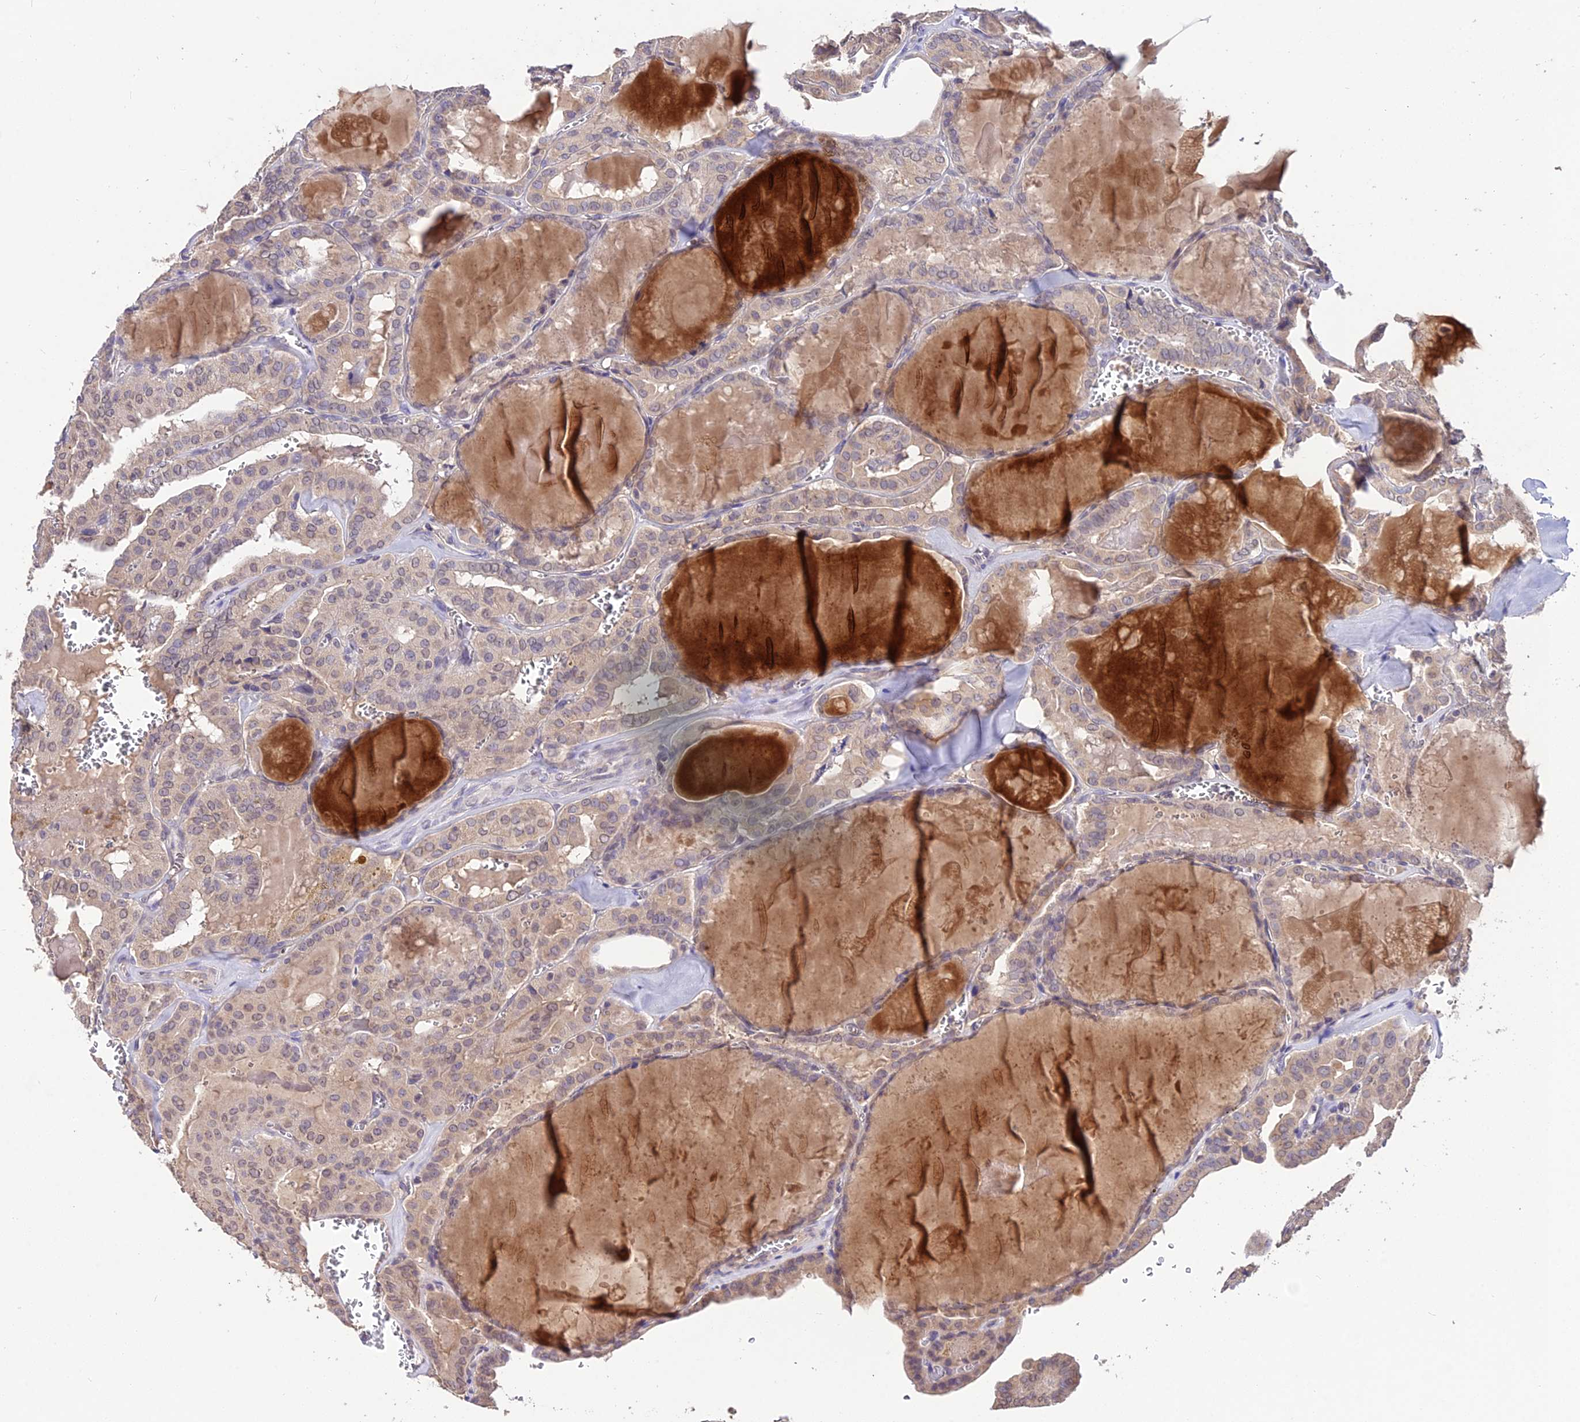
{"staining": {"intensity": "weak", "quantity": "<25%", "location": "cytoplasmic/membranous,nuclear"}, "tissue": "thyroid cancer", "cell_type": "Tumor cells", "image_type": "cancer", "snomed": [{"axis": "morphology", "description": "Papillary adenocarcinoma, NOS"}, {"axis": "topography", "description": "Thyroid gland"}], "caption": "Immunohistochemistry (IHC) photomicrograph of human thyroid cancer stained for a protein (brown), which reveals no expression in tumor cells. Brightfield microscopy of immunohistochemistry stained with DAB (3,3'-diaminobenzidine) (brown) and hematoxylin (blue), captured at high magnification.", "gene": "PGK1", "patient": {"sex": "male", "age": 52}}